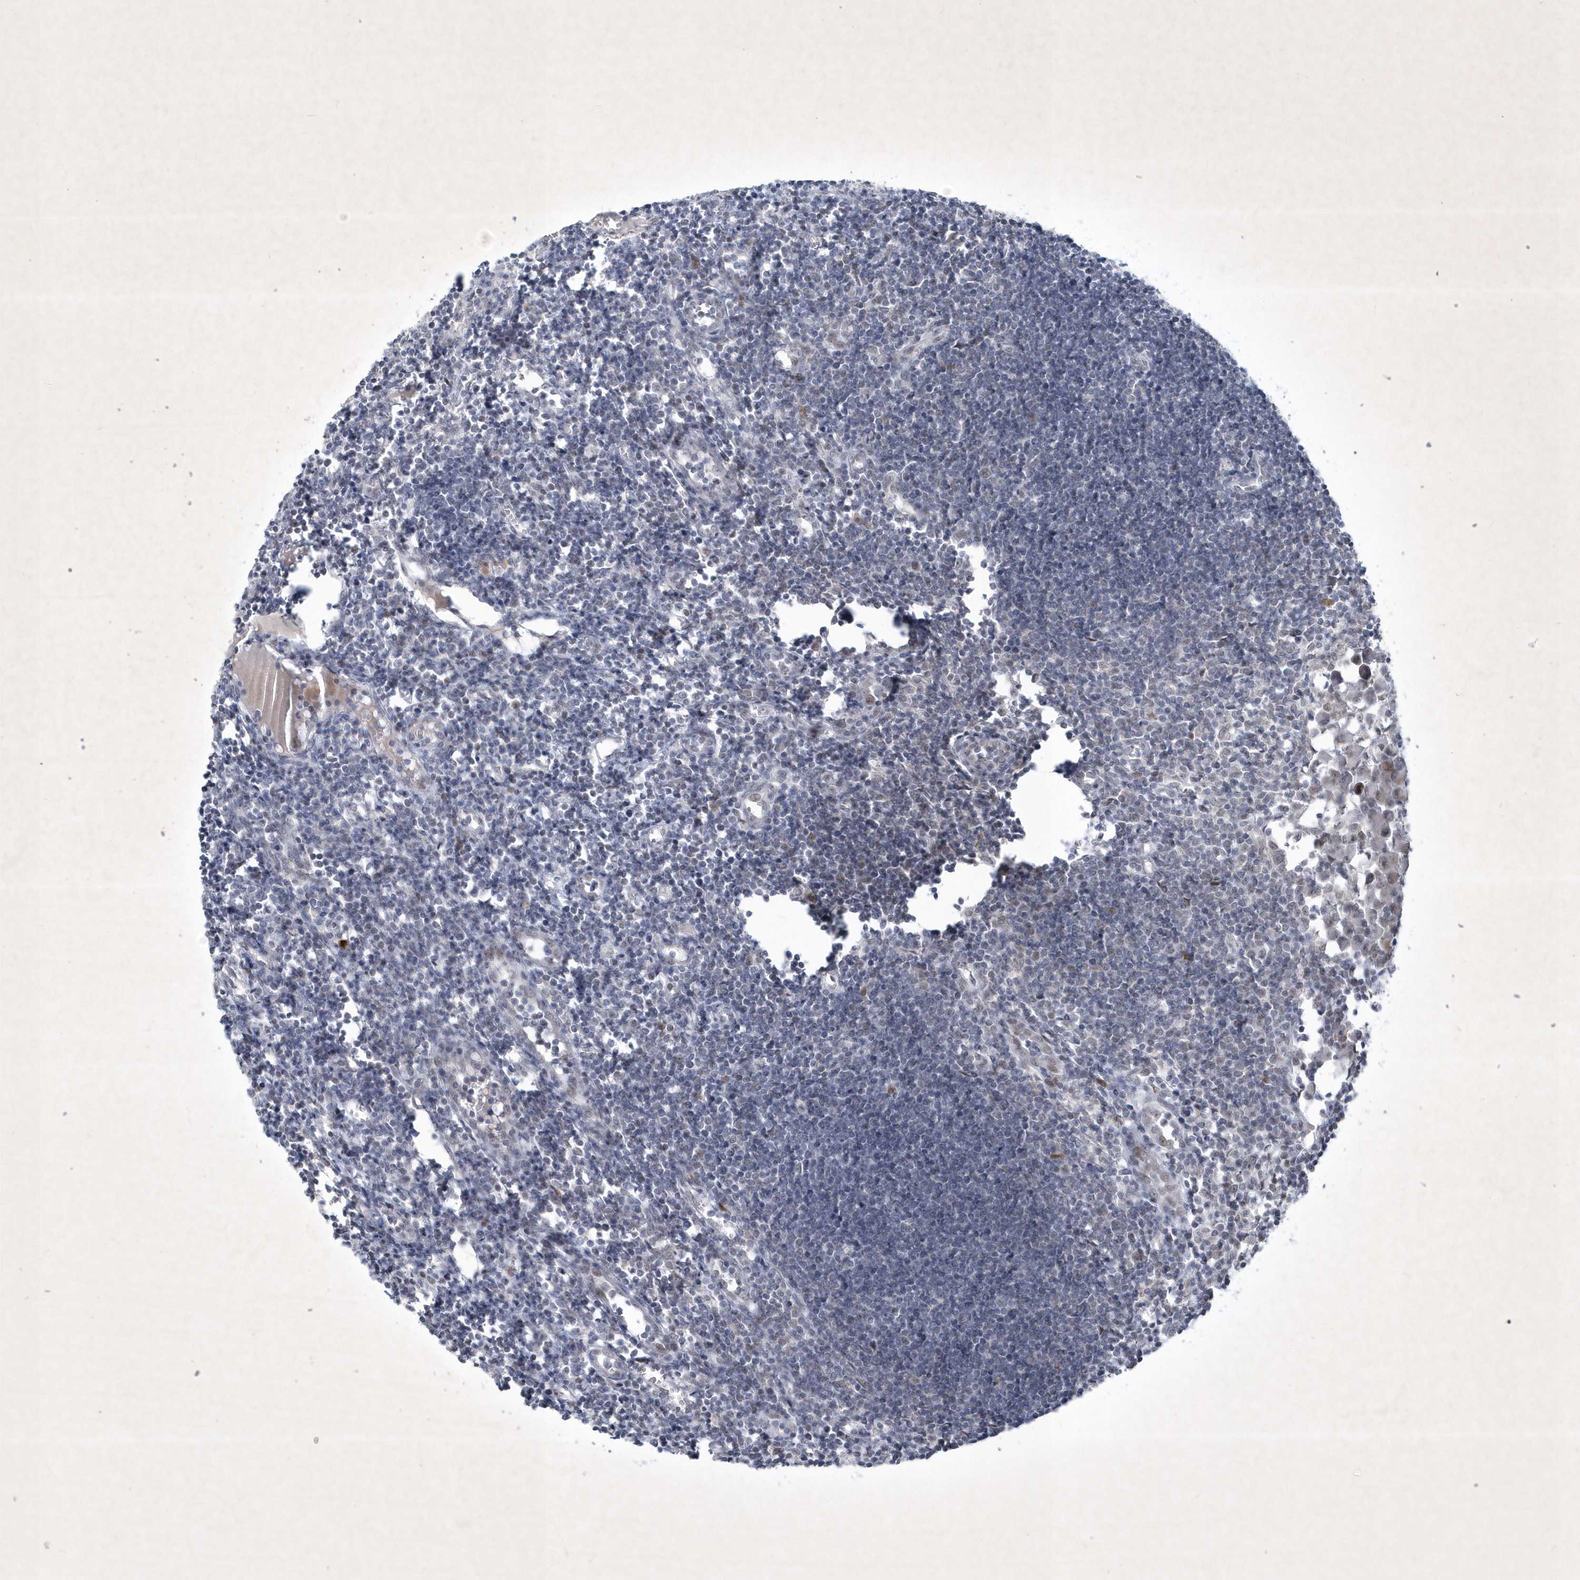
{"staining": {"intensity": "weak", "quantity": "<25%", "location": "nuclear"}, "tissue": "lymph node", "cell_type": "Germinal center cells", "image_type": "normal", "snomed": [{"axis": "morphology", "description": "Normal tissue, NOS"}, {"axis": "morphology", "description": "Malignant melanoma, Metastatic site"}, {"axis": "topography", "description": "Lymph node"}], "caption": "A high-resolution image shows IHC staining of unremarkable lymph node, which demonstrates no significant staining in germinal center cells.", "gene": "ZBTB9", "patient": {"sex": "male", "age": 41}}